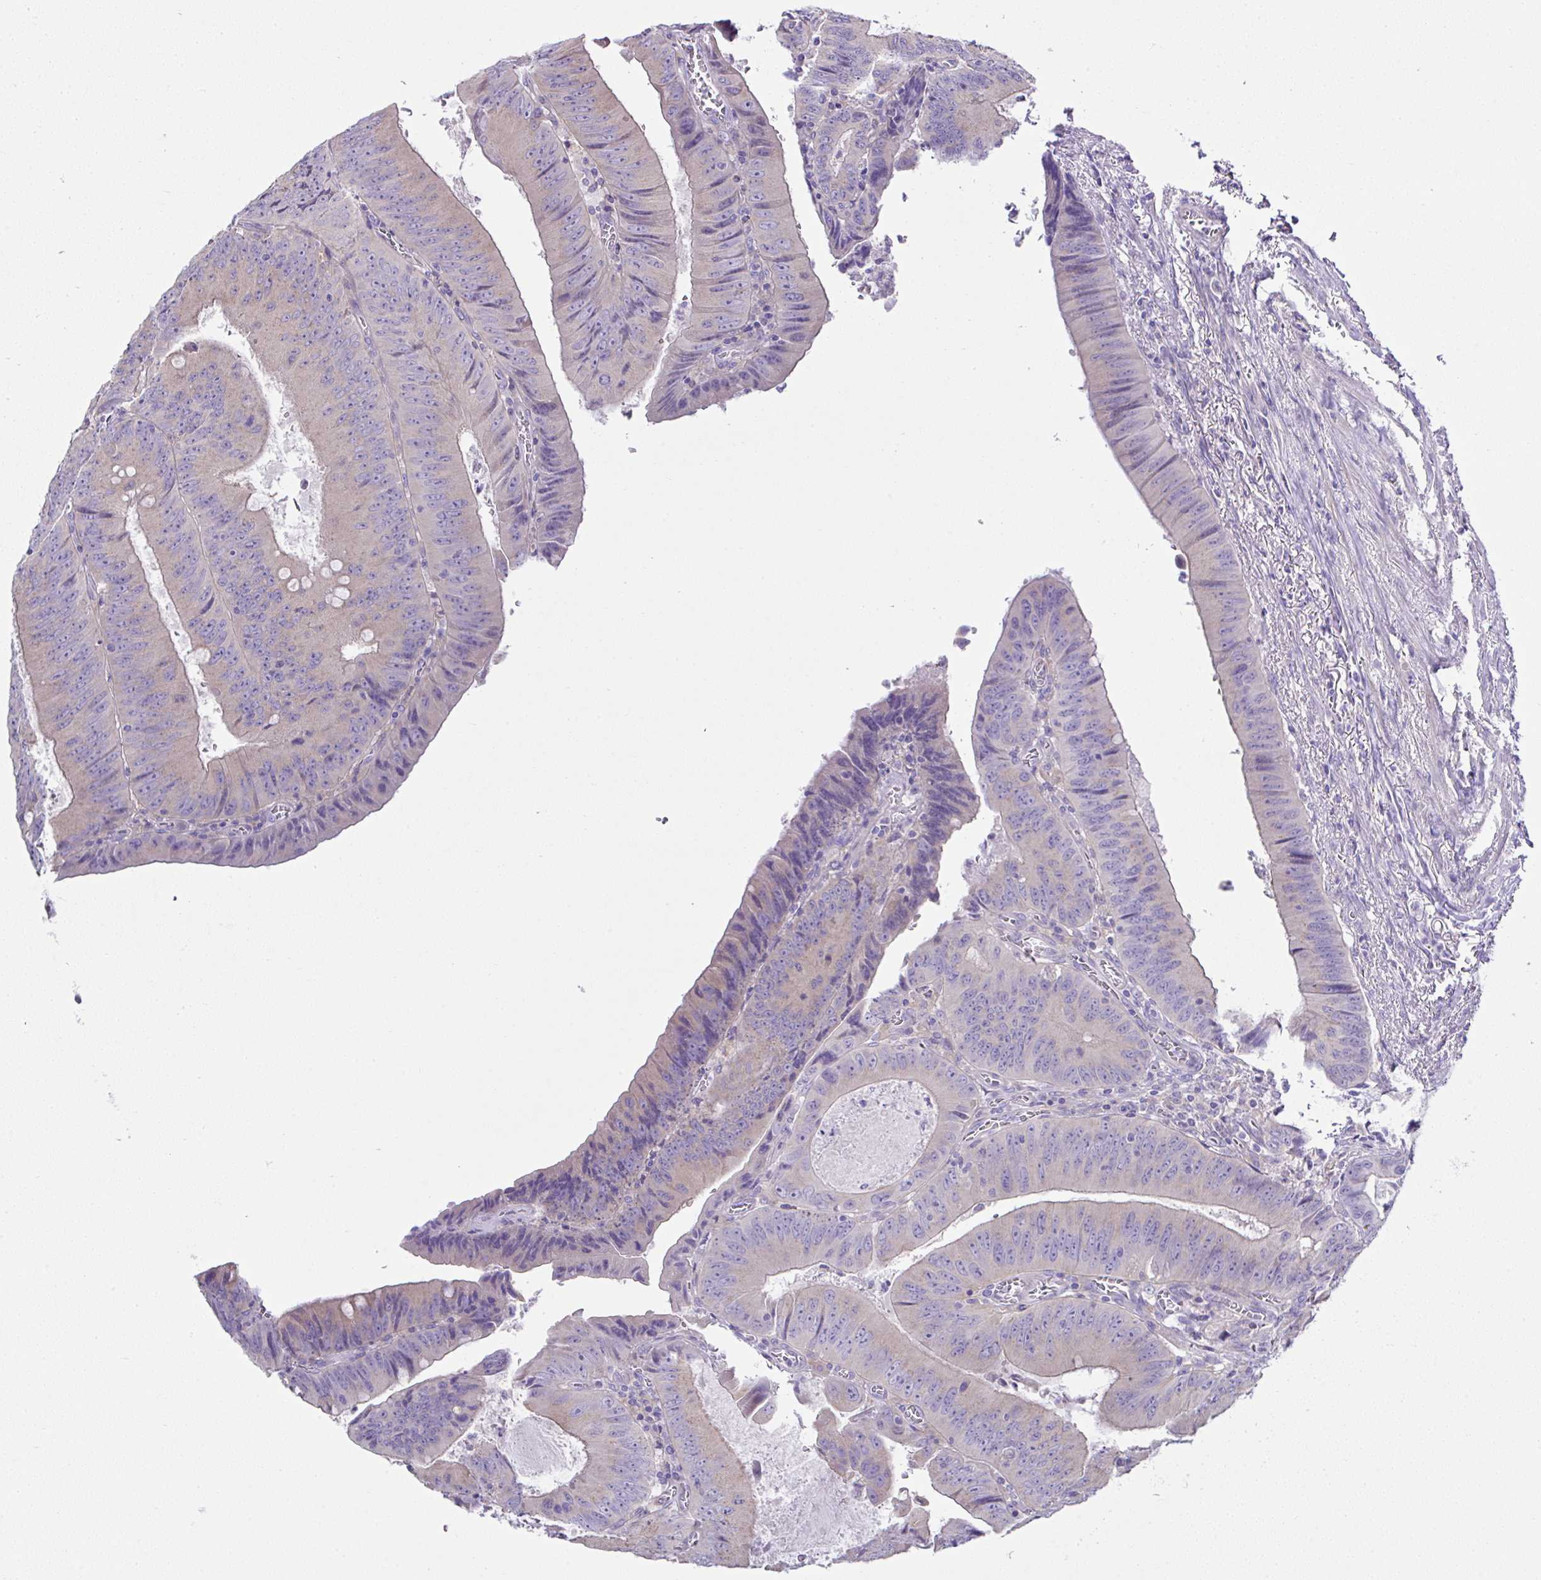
{"staining": {"intensity": "weak", "quantity": "25%-75%", "location": "cytoplasmic/membranous"}, "tissue": "colorectal cancer", "cell_type": "Tumor cells", "image_type": "cancer", "snomed": [{"axis": "morphology", "description": "Adenocarcinoma, NOS"}, {"axis": "topography", "description": "Rectum"}], "caption": "Human colorectal cancer (adenocarcinoma) stained with a protein marker exhibits weak staining in tumor cells.", "gene": "OR4P4", "patient": {"sex": "female", "age": 72}}